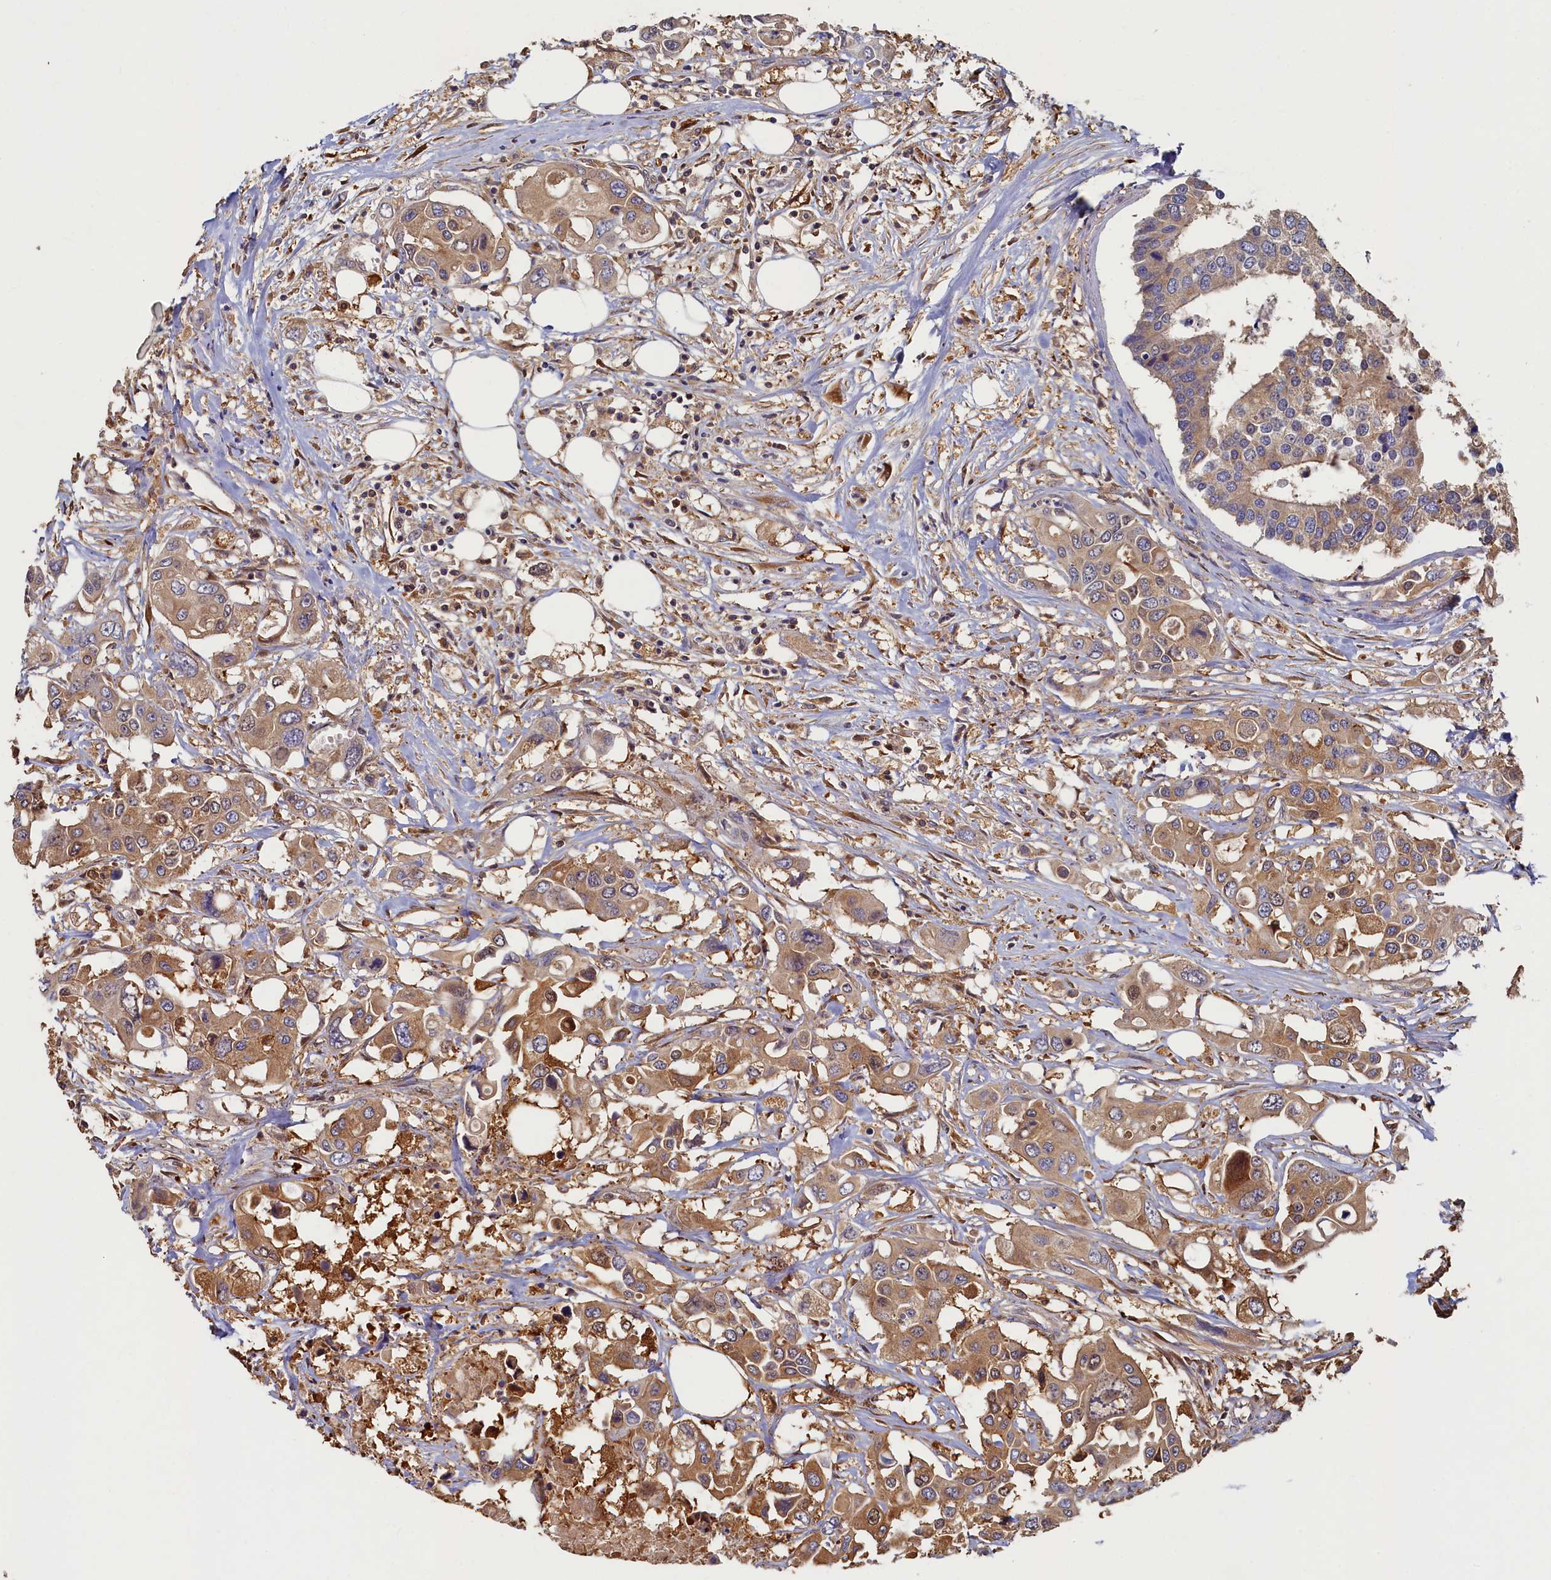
{"staining": {"intensity": "moderate", "quantity": ">75%", "location": "cytoplasmic/membranous"}, "tissue": "colorectal cancer", "cell_type": "Tumor cells", "image_type": "cancer", "snomed": [{"axis": "morphology", "description": "Adenocarcinoma, NOS"}, {"axis": "topography", "description": "Colon"}], "caption": "Immunohistochemical staining of colorectal adenocarcinoma shows moderate cytoplasmic/membranous protein expression in about >75% of tumor cells. (Stains: DAB in brown, nuclei in blue, Microscopy: brightfield microscopy at high magnification).", "gene": "TIMM8B", "patient": {"sex": "male", "age": 77}}